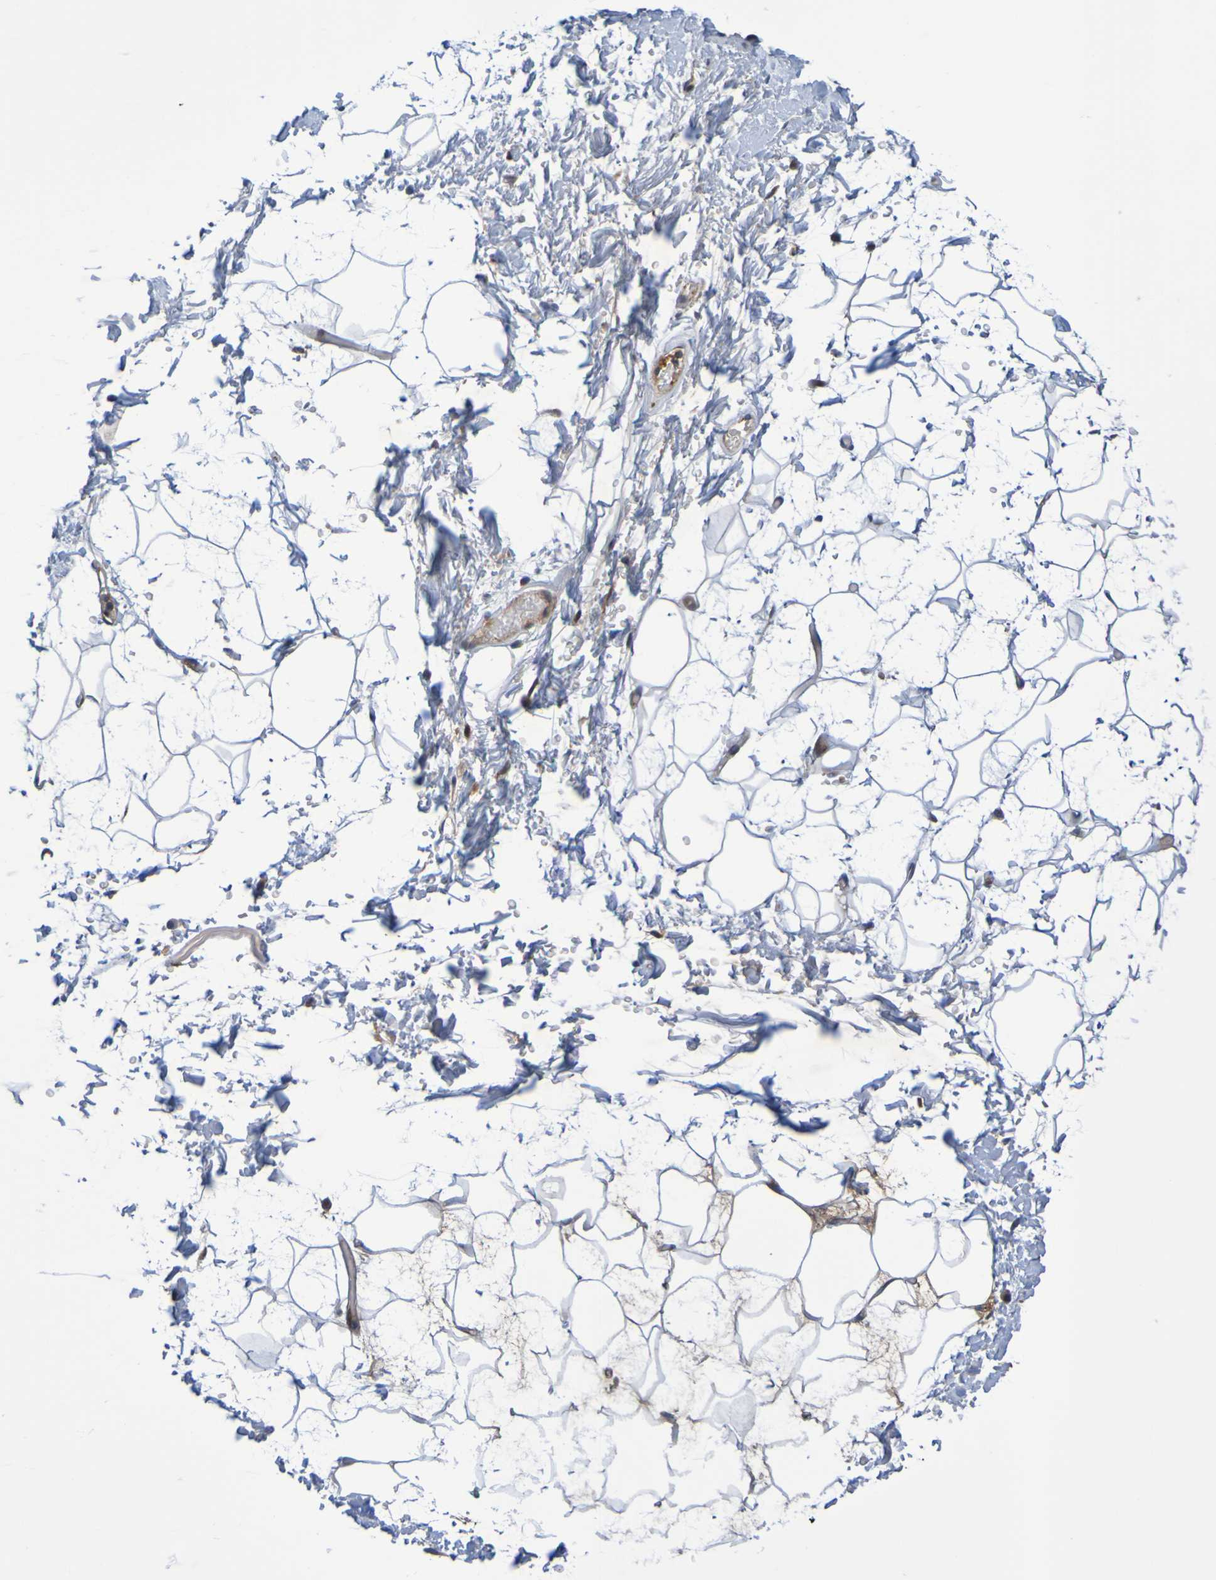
{"staining": {"intensity": "negative", "quantity": "none", "location": "none"}, "tissue": "adipose tissue", "cell_type": "Adipocytes", "image_type": "normal", "snomed": [{"axis": "morphology", "description": "Normal tissue, NOS"}, {"axis": "topography", "description": "Soft tissue"}], "caption": "Adipocytes show no significant protein expression in benign adipose tissue.", "gene": "CCDC51", "patient": {"sex": "male", "age": 72}}